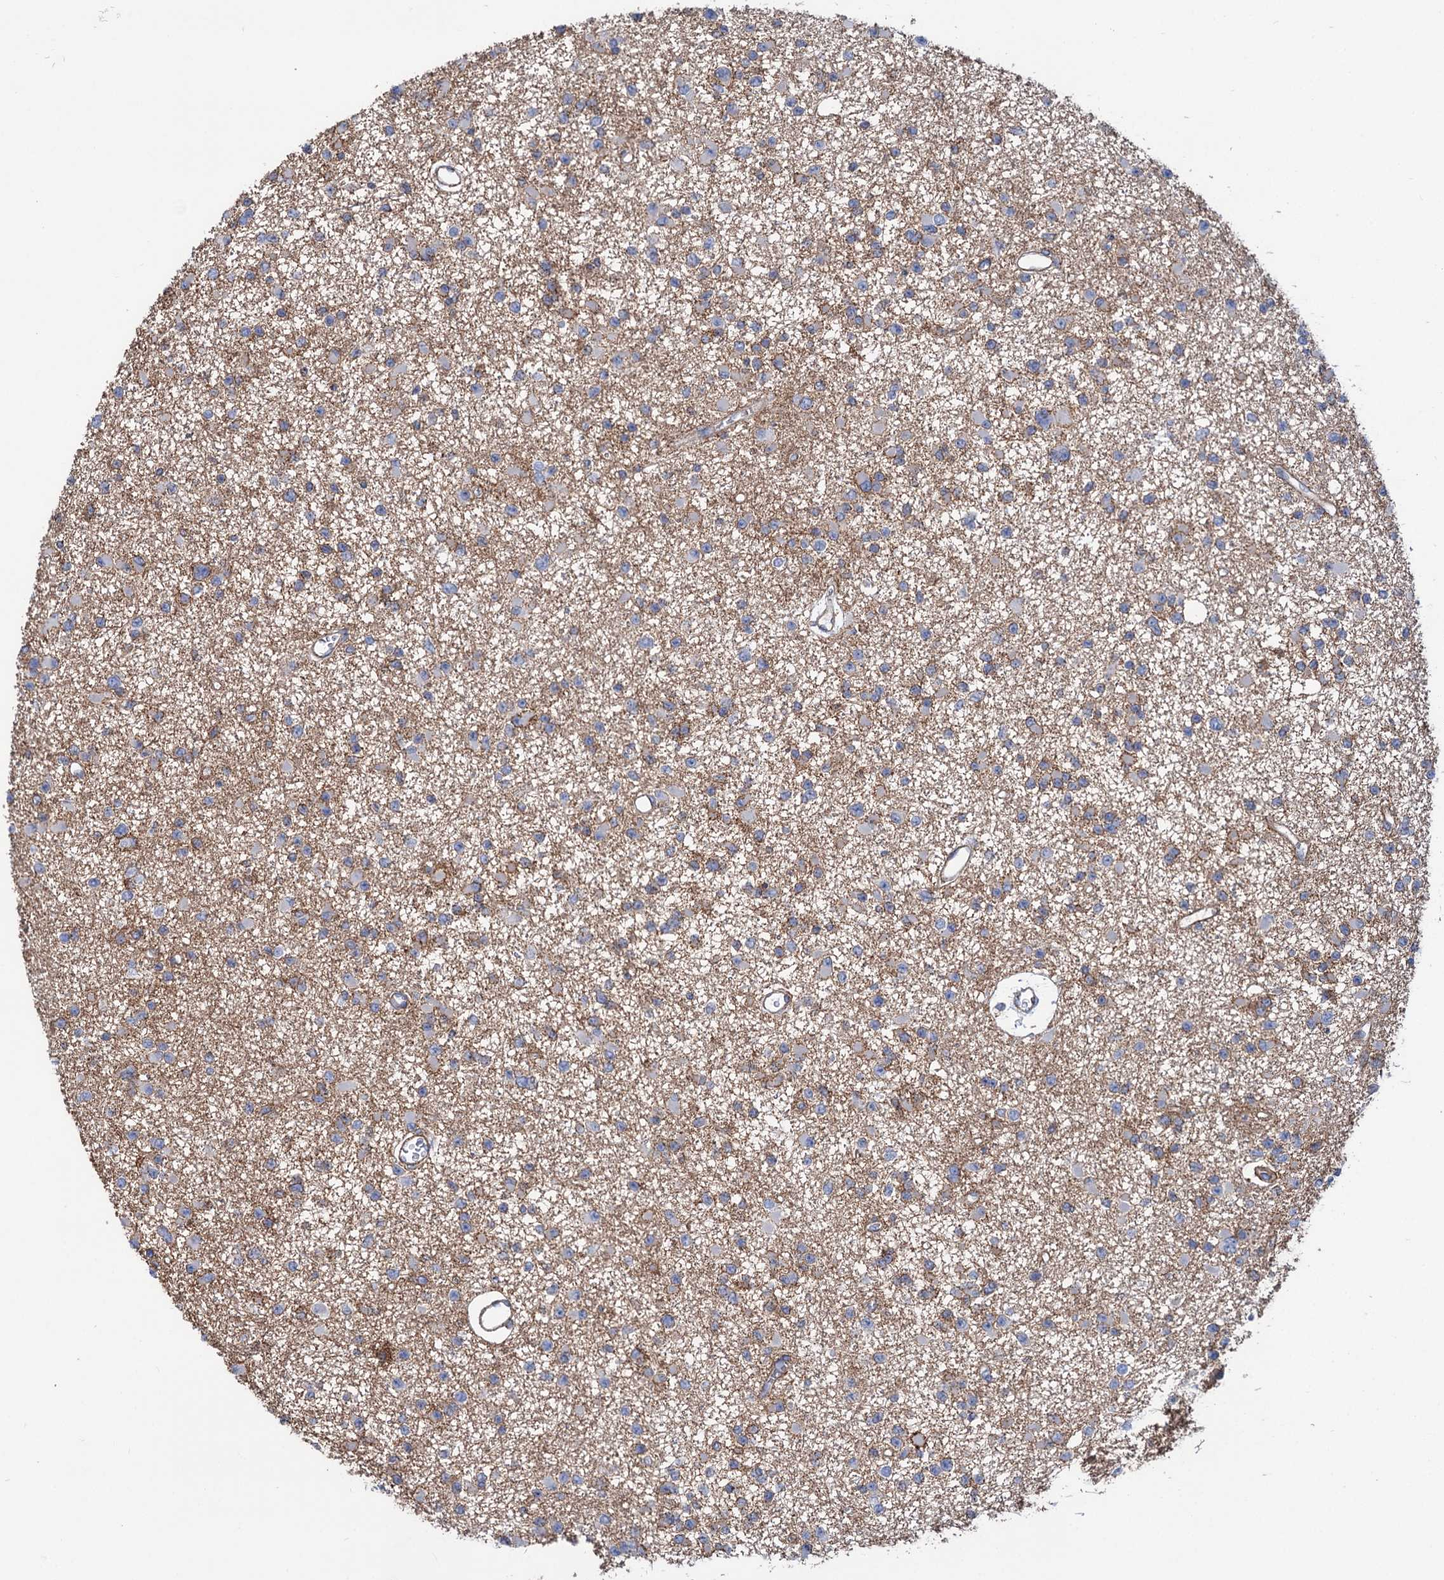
{"staining": {"intensity": "weak", "quantity": "<25%", "location": "cytoplasmic/membranous"}, "tissue": "glioma", "cell_type": "Tumor cells", "image_type": "cancer", "snomed": [{"axis": "morphology", "description": "Glioma, malignant, Low grade"}, {"axis": "topography", "description": "Brain"}], "caption": "Immunohistochemical staining of malignant glioma (low-grade) demonstrates no significant positivity in tumor cells.", "gene": "DEF6", "patient": {"sex": "female", "age": 22}}